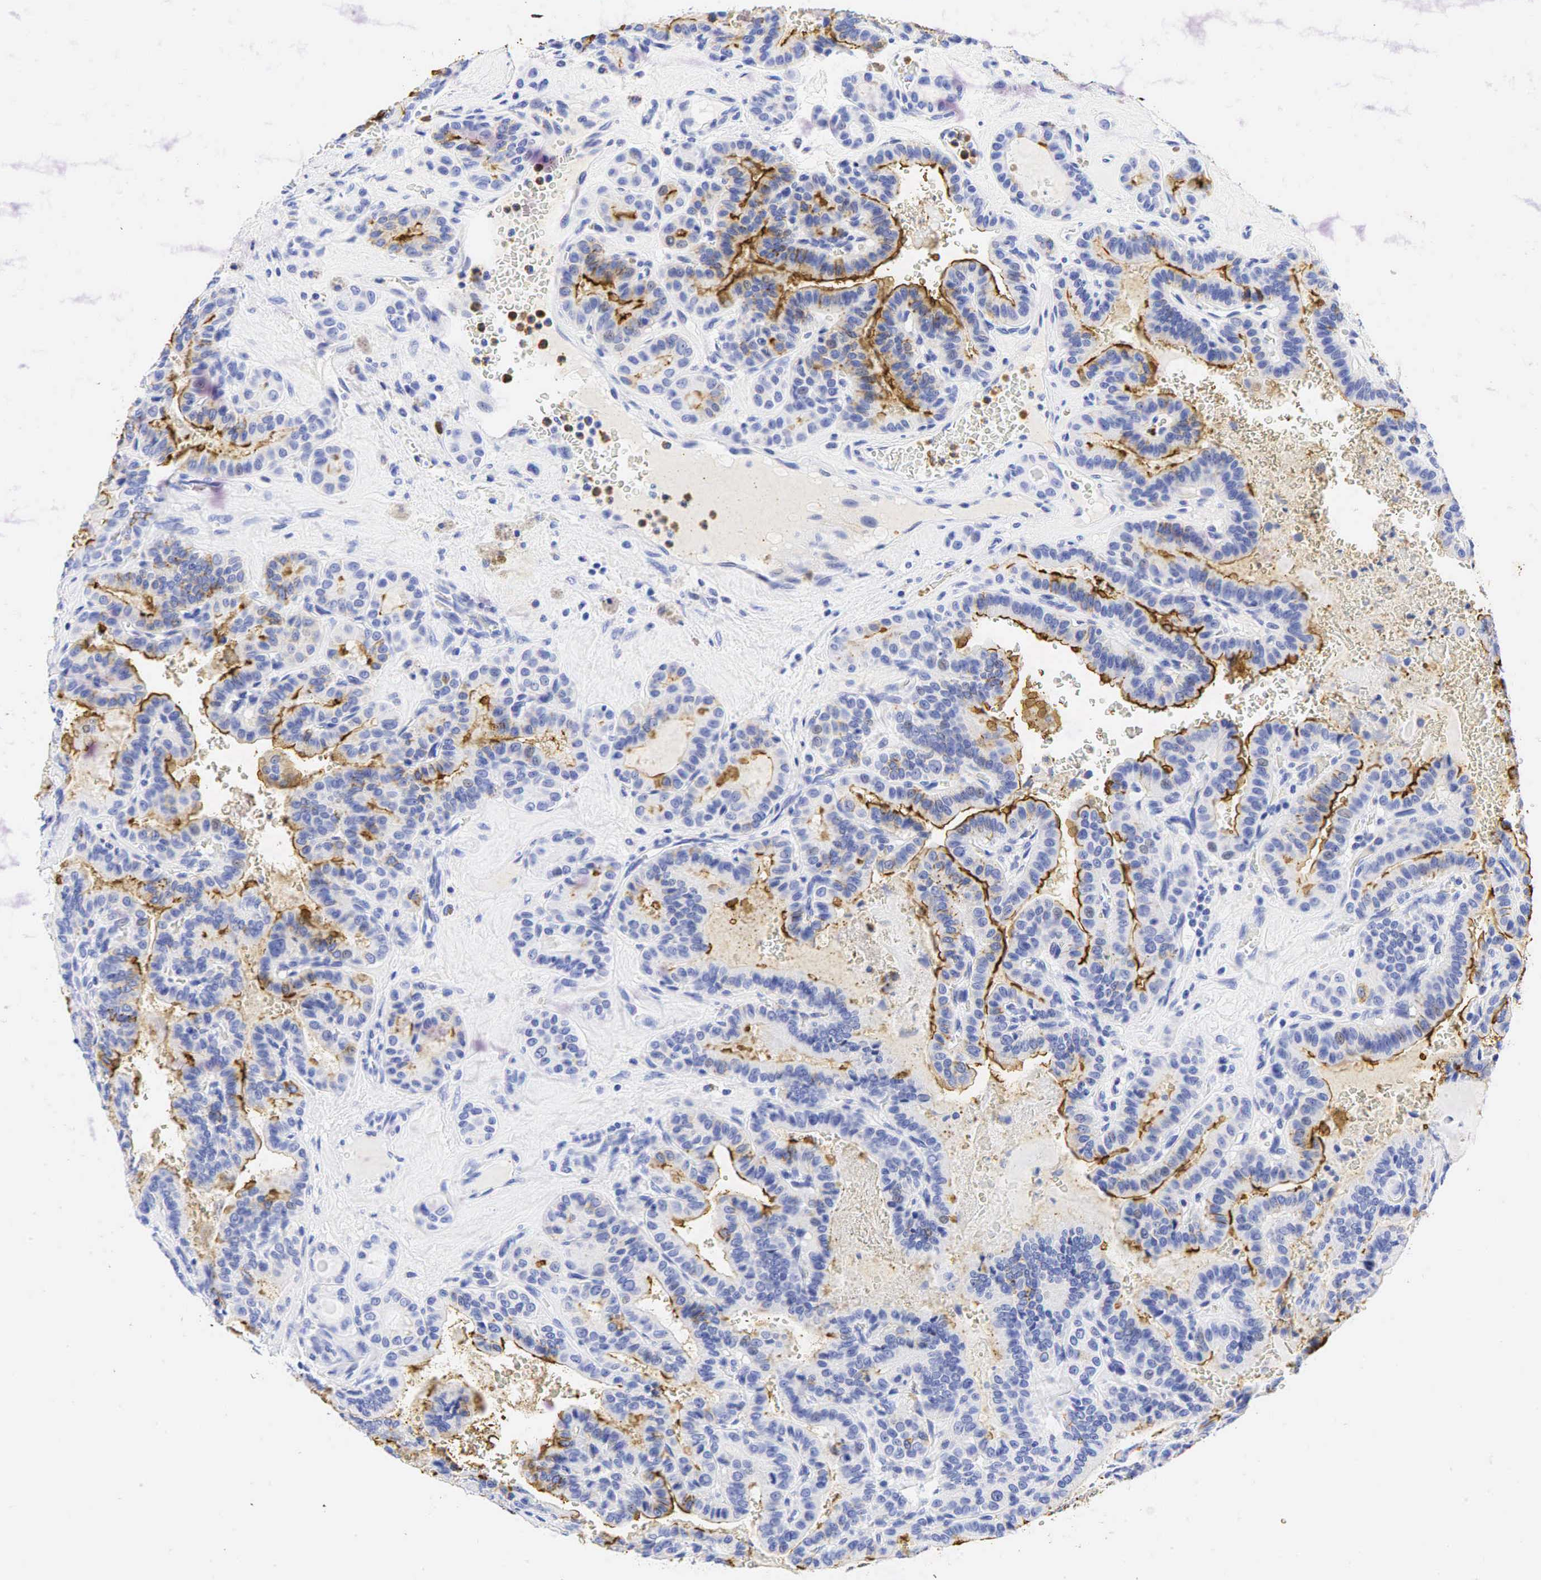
{"staining": {"intensity": "moderate", "quantity": "25%-75%", "location": "cytoplasmic/membranous"}, "tissue": "thyroid cancer", "cell_type": "Tumor cells", "image_type": "cancer", "snomed": [{"axis": "morphology", "description": "Papillary adenocarcinoma, NOS"}, {"axis": "topography", "description": "Thyroid gland"}], "caption": "An image of thyroid cancer (papillary adenocarcinoma) stained for a protein shows moderate cytoplasmic/membranous brown staining in tumor cells.", "gene": "FUT4", "patient": {"sex": "male", "age": 87}}